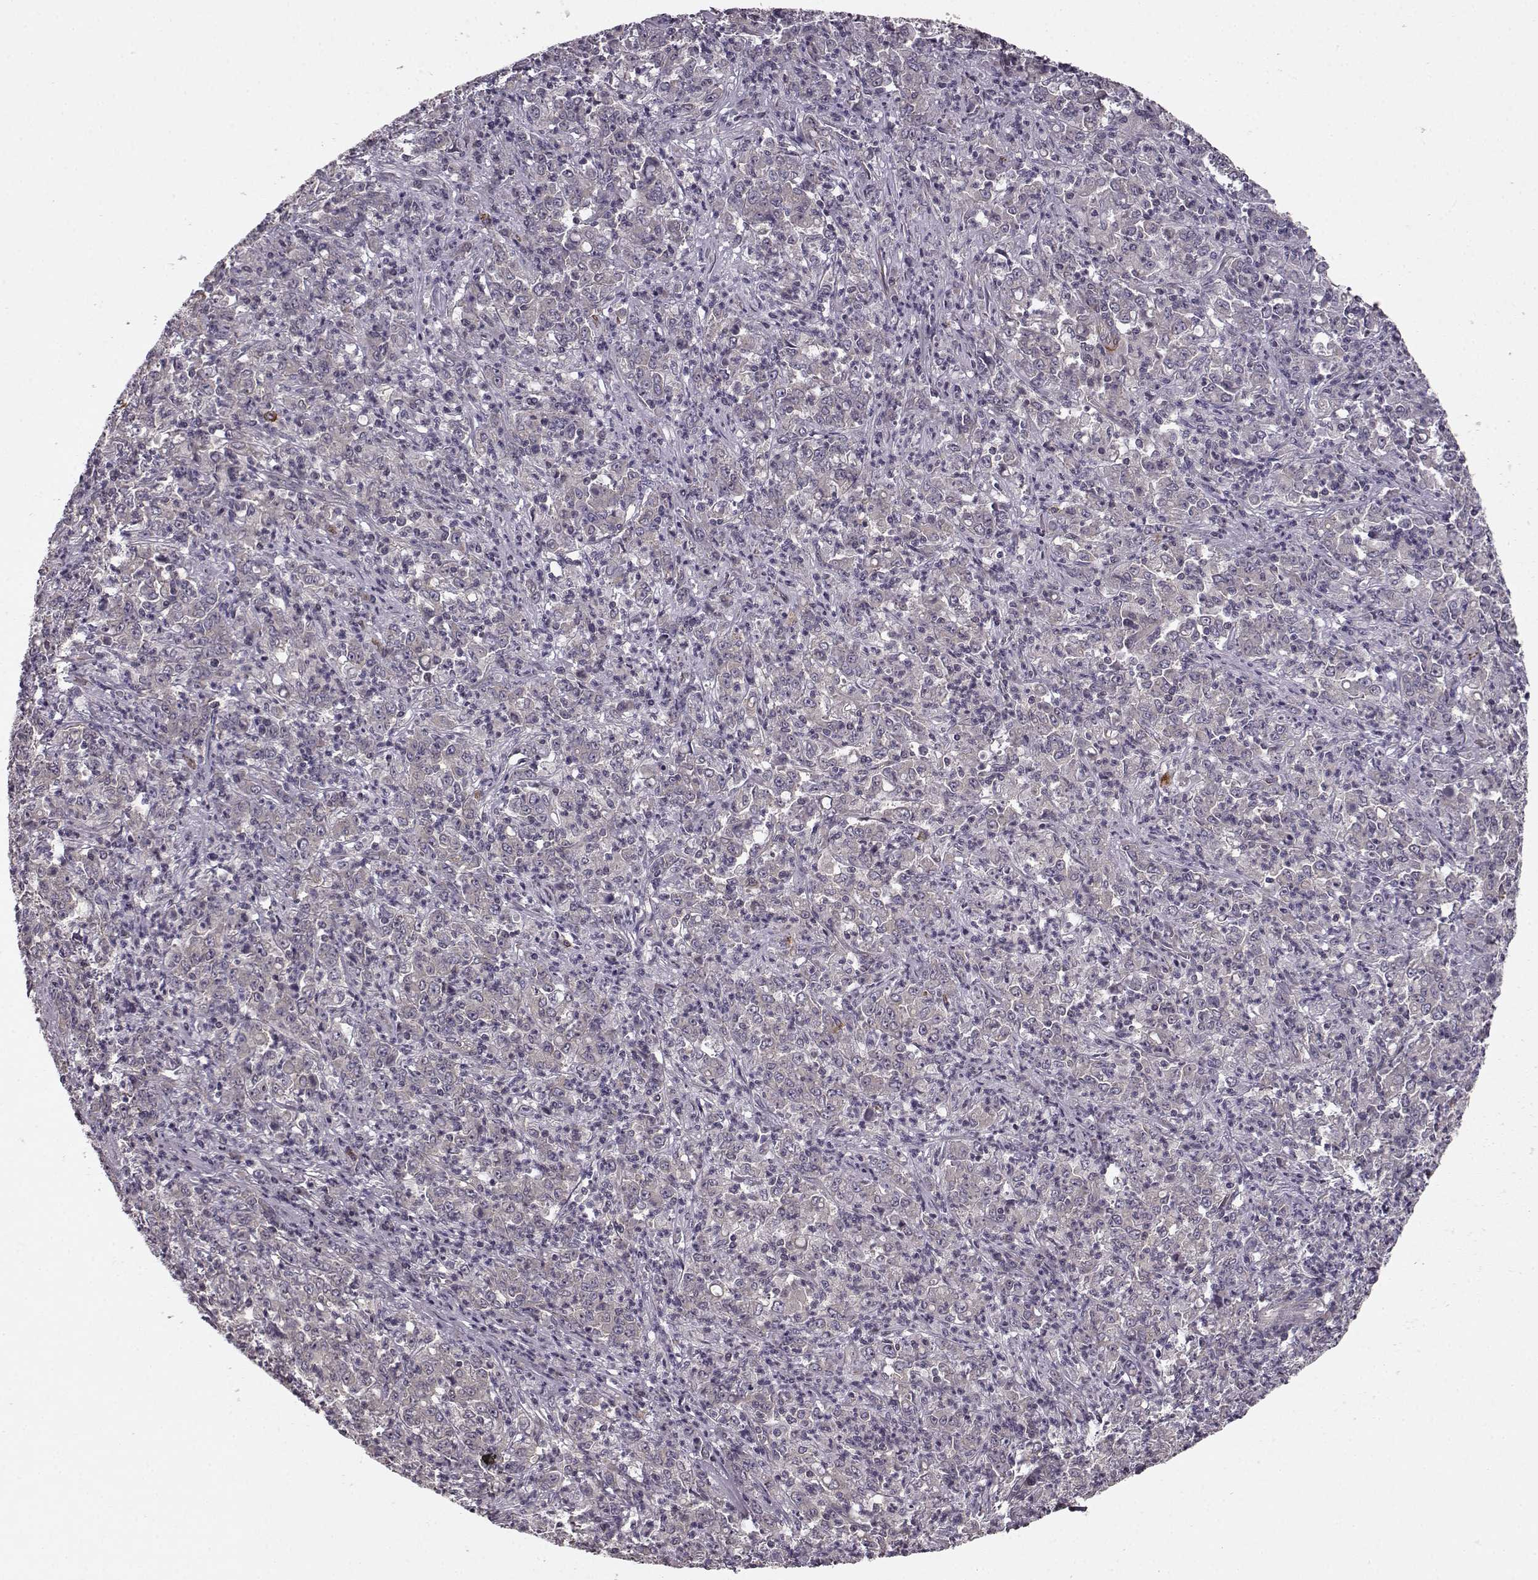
{"staining": {"intensity": "negative", "quantity": "none", "location": "none"}, "tissue": "stomach cancer", "cell_type": "Tumor cells", "image_type": "cancer", "snomed": [{"axis": "morphology", "description": "Adenocarcinoma, NOS"}, {"axis": "topography", "description": "Stomach, lower"}], "caption": "Tumor cells are negative for protein expression in human adenocarcinoma (stomach).", "gene": "SLAIN2", "patient": {"sex": "female", "age": 71}}